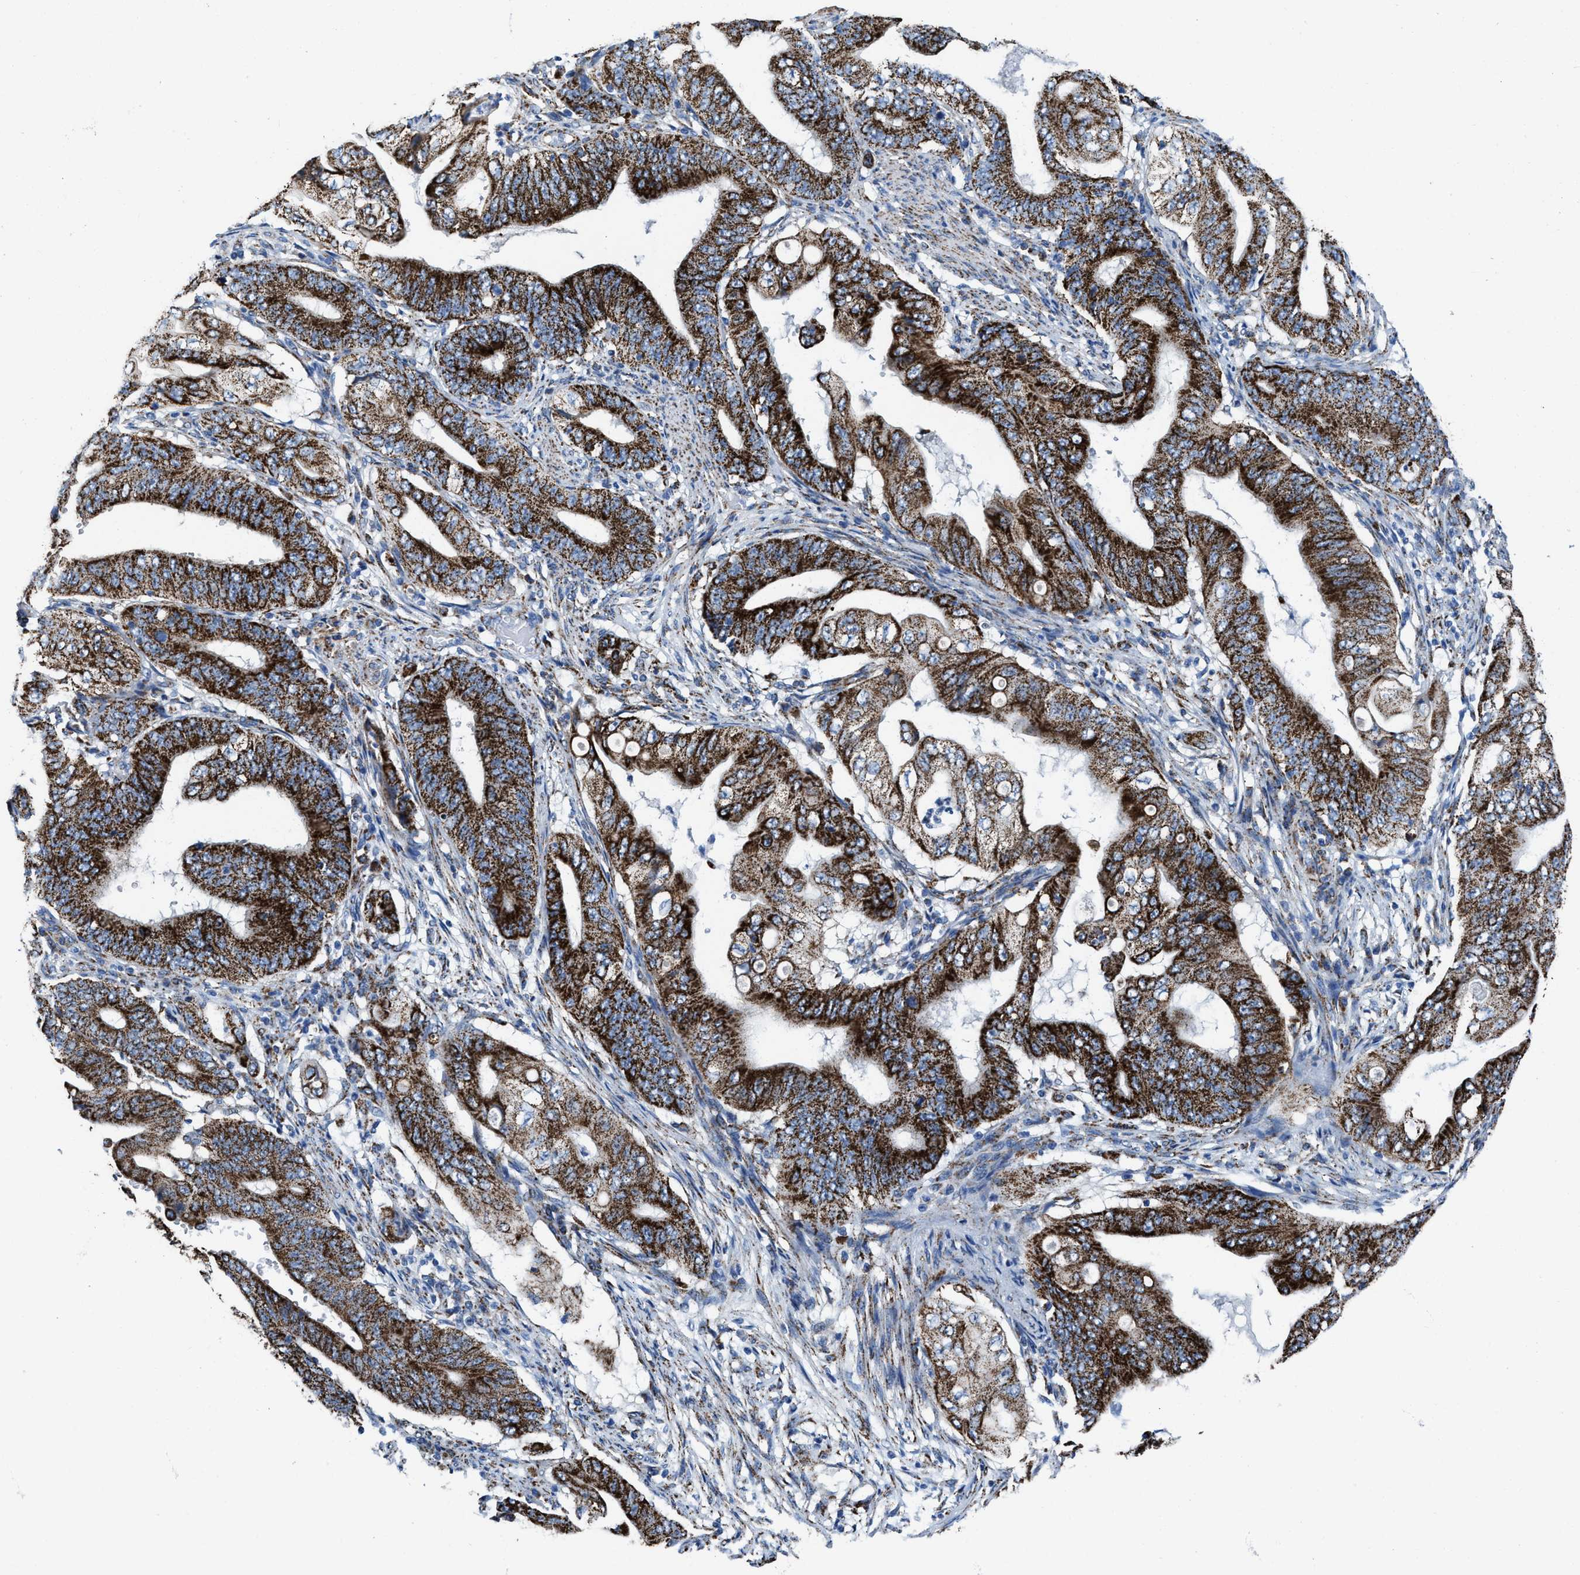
{"staining": {"intensity": "strong", "quantity": ">75%", "location": "cytoplasmic/membranous"}, "tissue": "stomach cancer", "cell_type": "Tumor cells", "image_type": "cancer", "snomed": [{"axis": "morphology", "description": "Adenocarcinoma, NOS"}, {"axis": "topography", "description": "Stomach"}], "caption": "Strong cytoplasmic/membranous protein staining is seen in approximately >75% of tumor cells in stomach adenocarcinoma.", "gene": "ALDH1B1", "patient": {"sex": "female", "age": 73}}